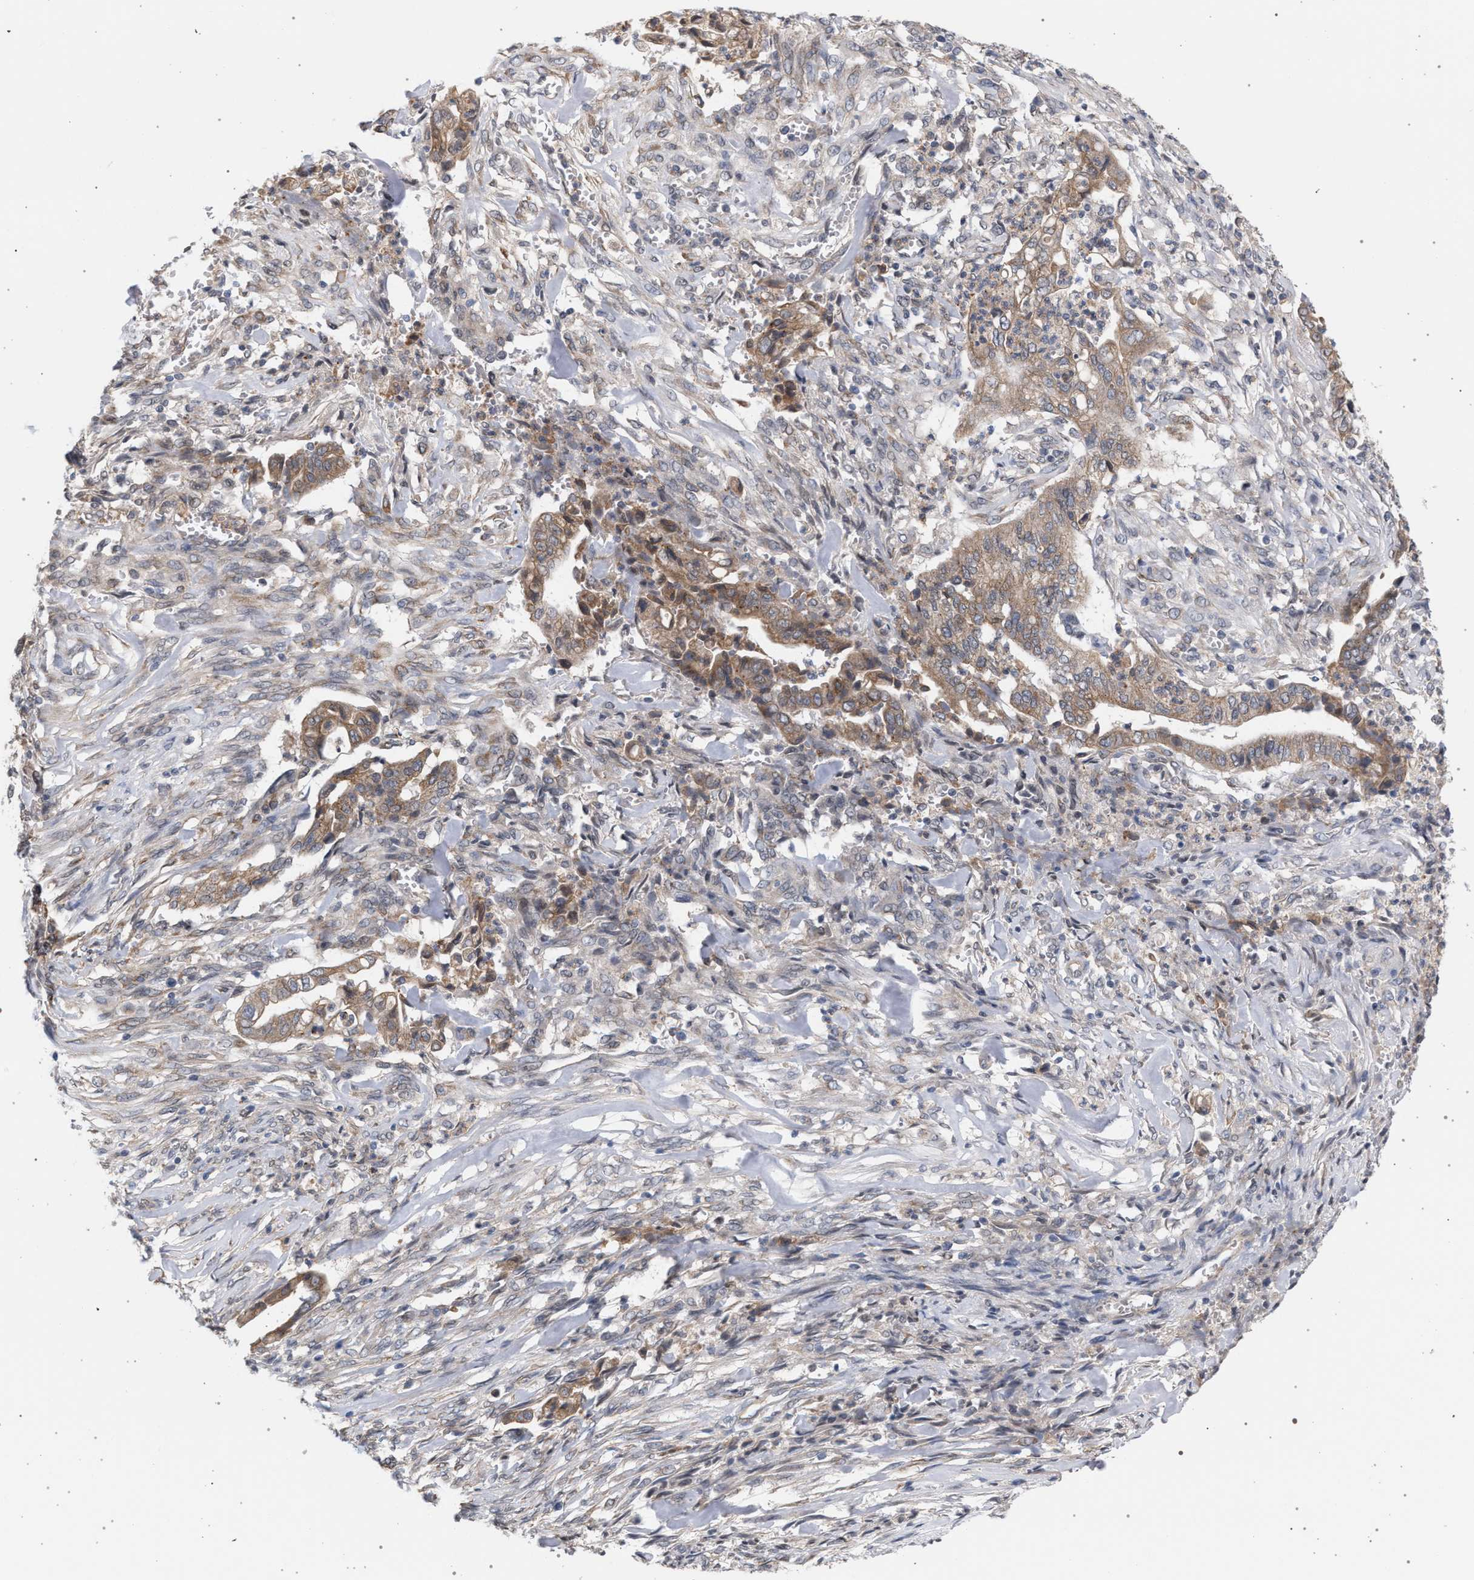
{"staining": {"intensity": "moderate", "quantity": ">75%", "location": "cytoplasmic/membranous"}, "tissue": "cervical cancer", "cell_type": "Tumor cells", "image_type": "cancer", "snomed": [{"axis": "morphology", "description": "Adenocarcinoma, NOS"}, {"axis": "topography", "description": "Cervix"}], "caption": "Cervical adenocarcinoma stained with DAB (3,3'-diaminobenzidine) immunohistochemistry (IHC) reveals medium levels of moderate cytoplasmic/membranous staining in approximately >75% of tumor cells.", "gene": "ARPC5L", "patient": {"sex": "female", "age": 44}}